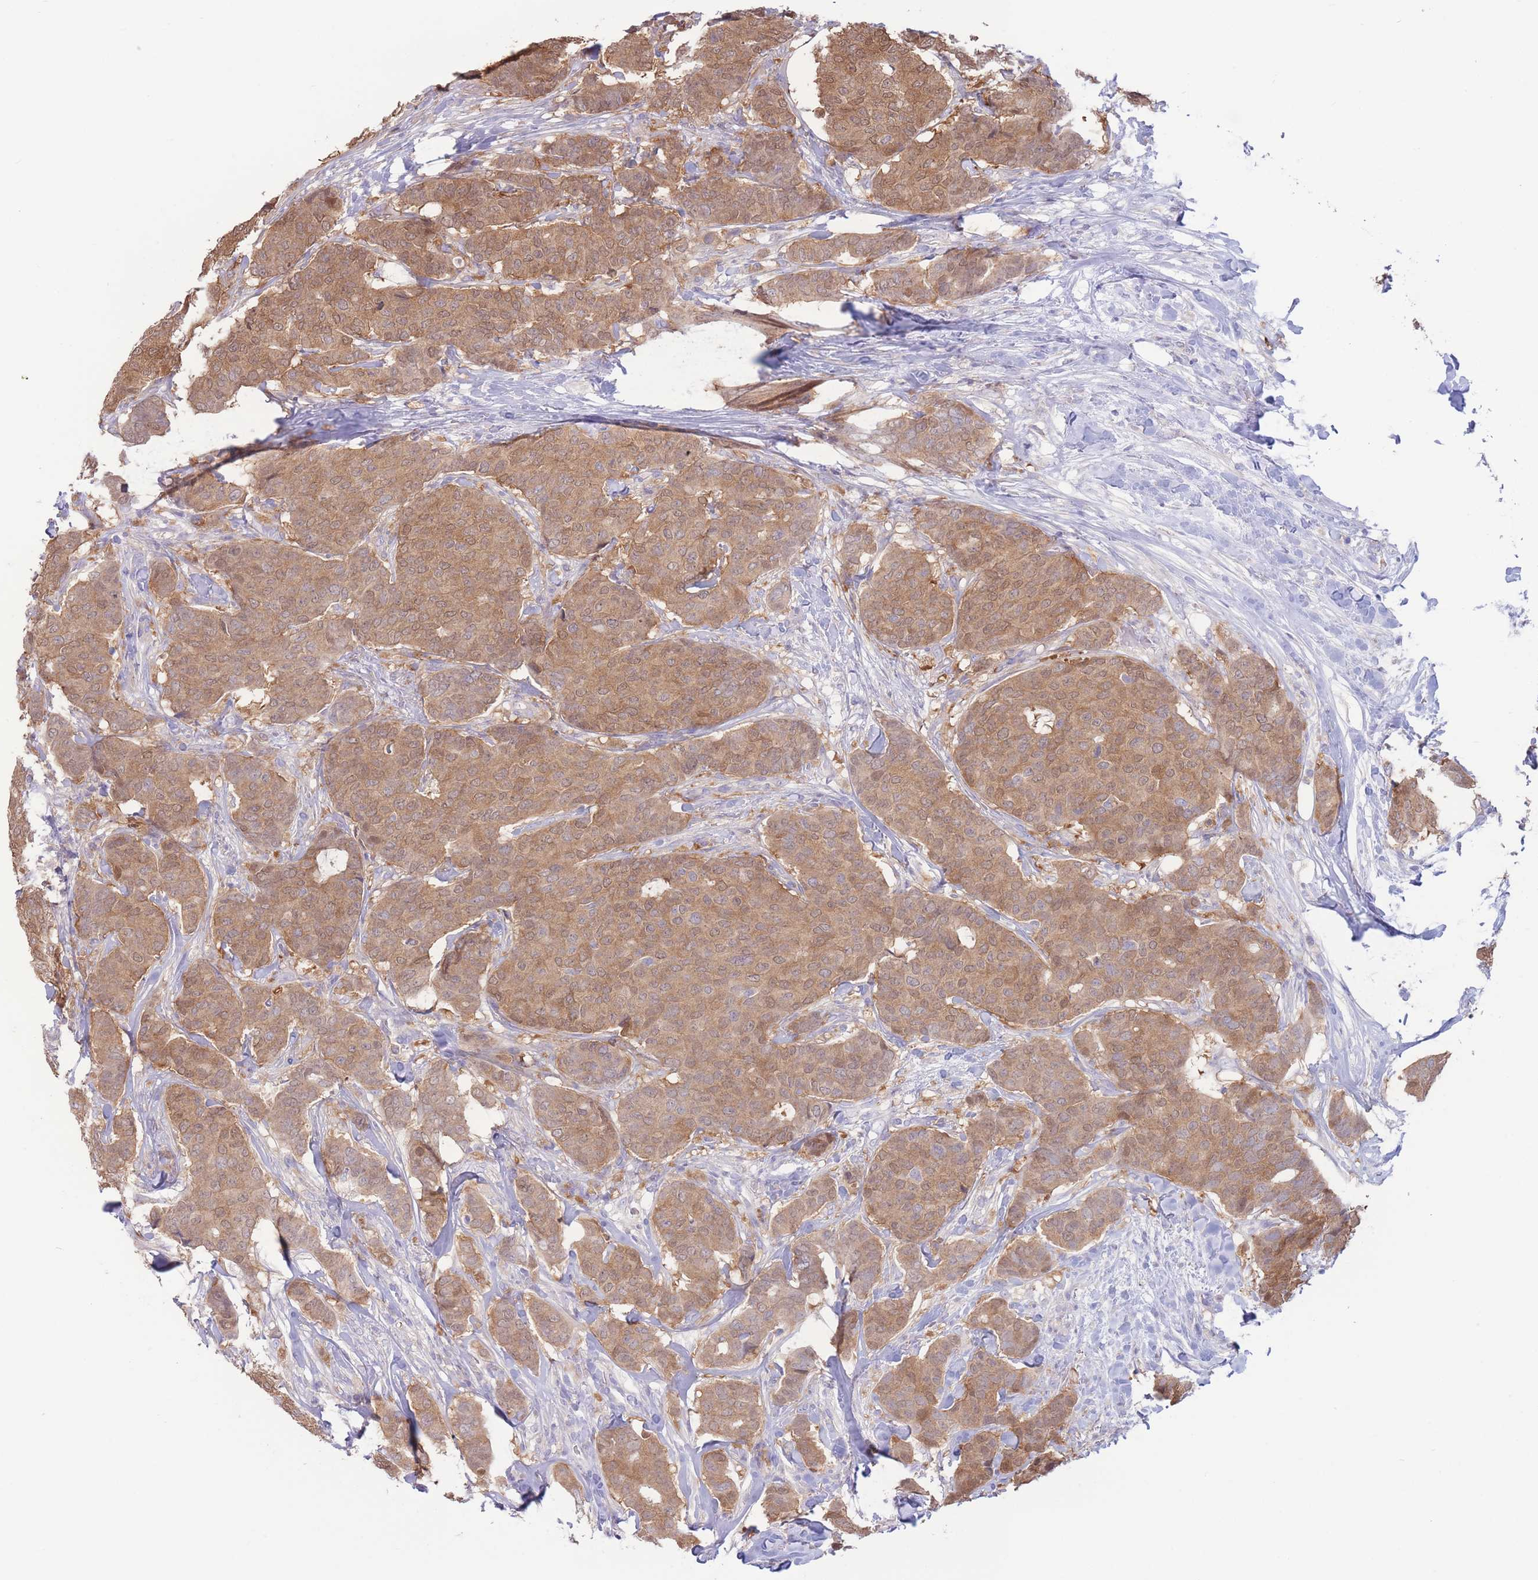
{"staining": {"intensity": "moderate", "quantity": ">75%", "location": "cytoplasmic/membranous,nuclear"}, "tissue": "breast cancer", "cell_type": "Tumor cells", "image_type": "cancer", "snomed": [{"axis": "morphology", "description": "Duct carcinoma"}, {"axis": "topography", "description": "Breast"}], "caption": "IHC (DAB) staining of breast infiltrating ductal carcinoma exhibits moderate cytoplasmic/membranous and nuclear protein staining in approximately >75% of tumor cells. (brown staining indicates protein expression, while blue staining denotes nuclei).", "gene": "FAH", "patient": {"sex": "female", "age": 75}}